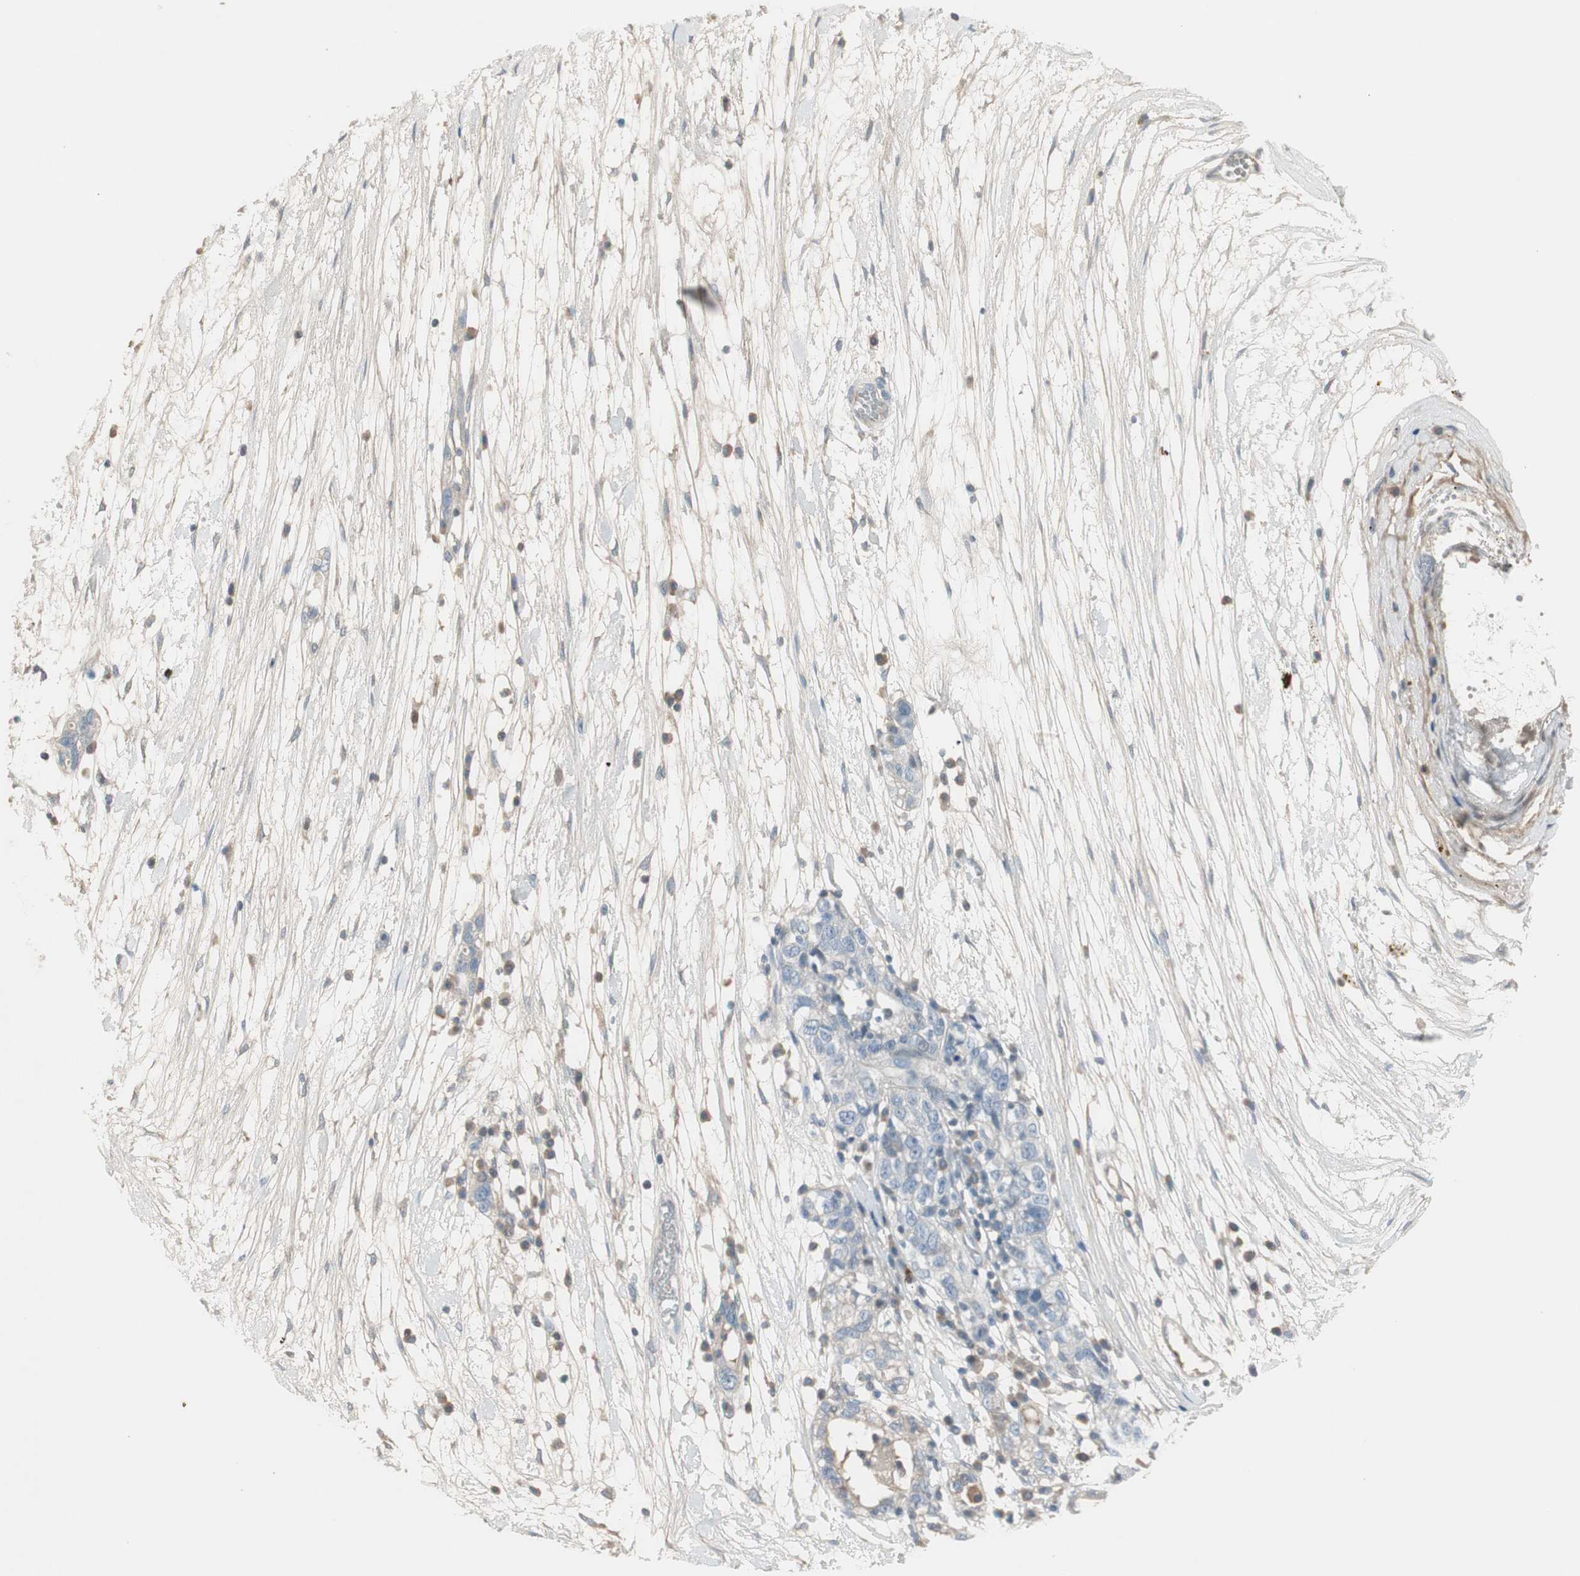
{"staining": {"intensity": "weak", "quantity": "<25%", "location": "cytoplasmic/membranous"}, "tissue": "ovarian cancer", "cell_type": "Tumor cells", "image_type": "cancer", "snomed": [{"axis": "morphology", "description": "Cystadenocarcinoma, serous, NOS"}, {"axis": "topography", "description": "Ovary"}], "caption": "Ovarian cancer (serous cystadenocarcinoma) was stained to show a protein in brown. There is no significant positivity in tumor cells.", "gene": "MAPRE3", "patient": {"sex": "female", "age": 71}}